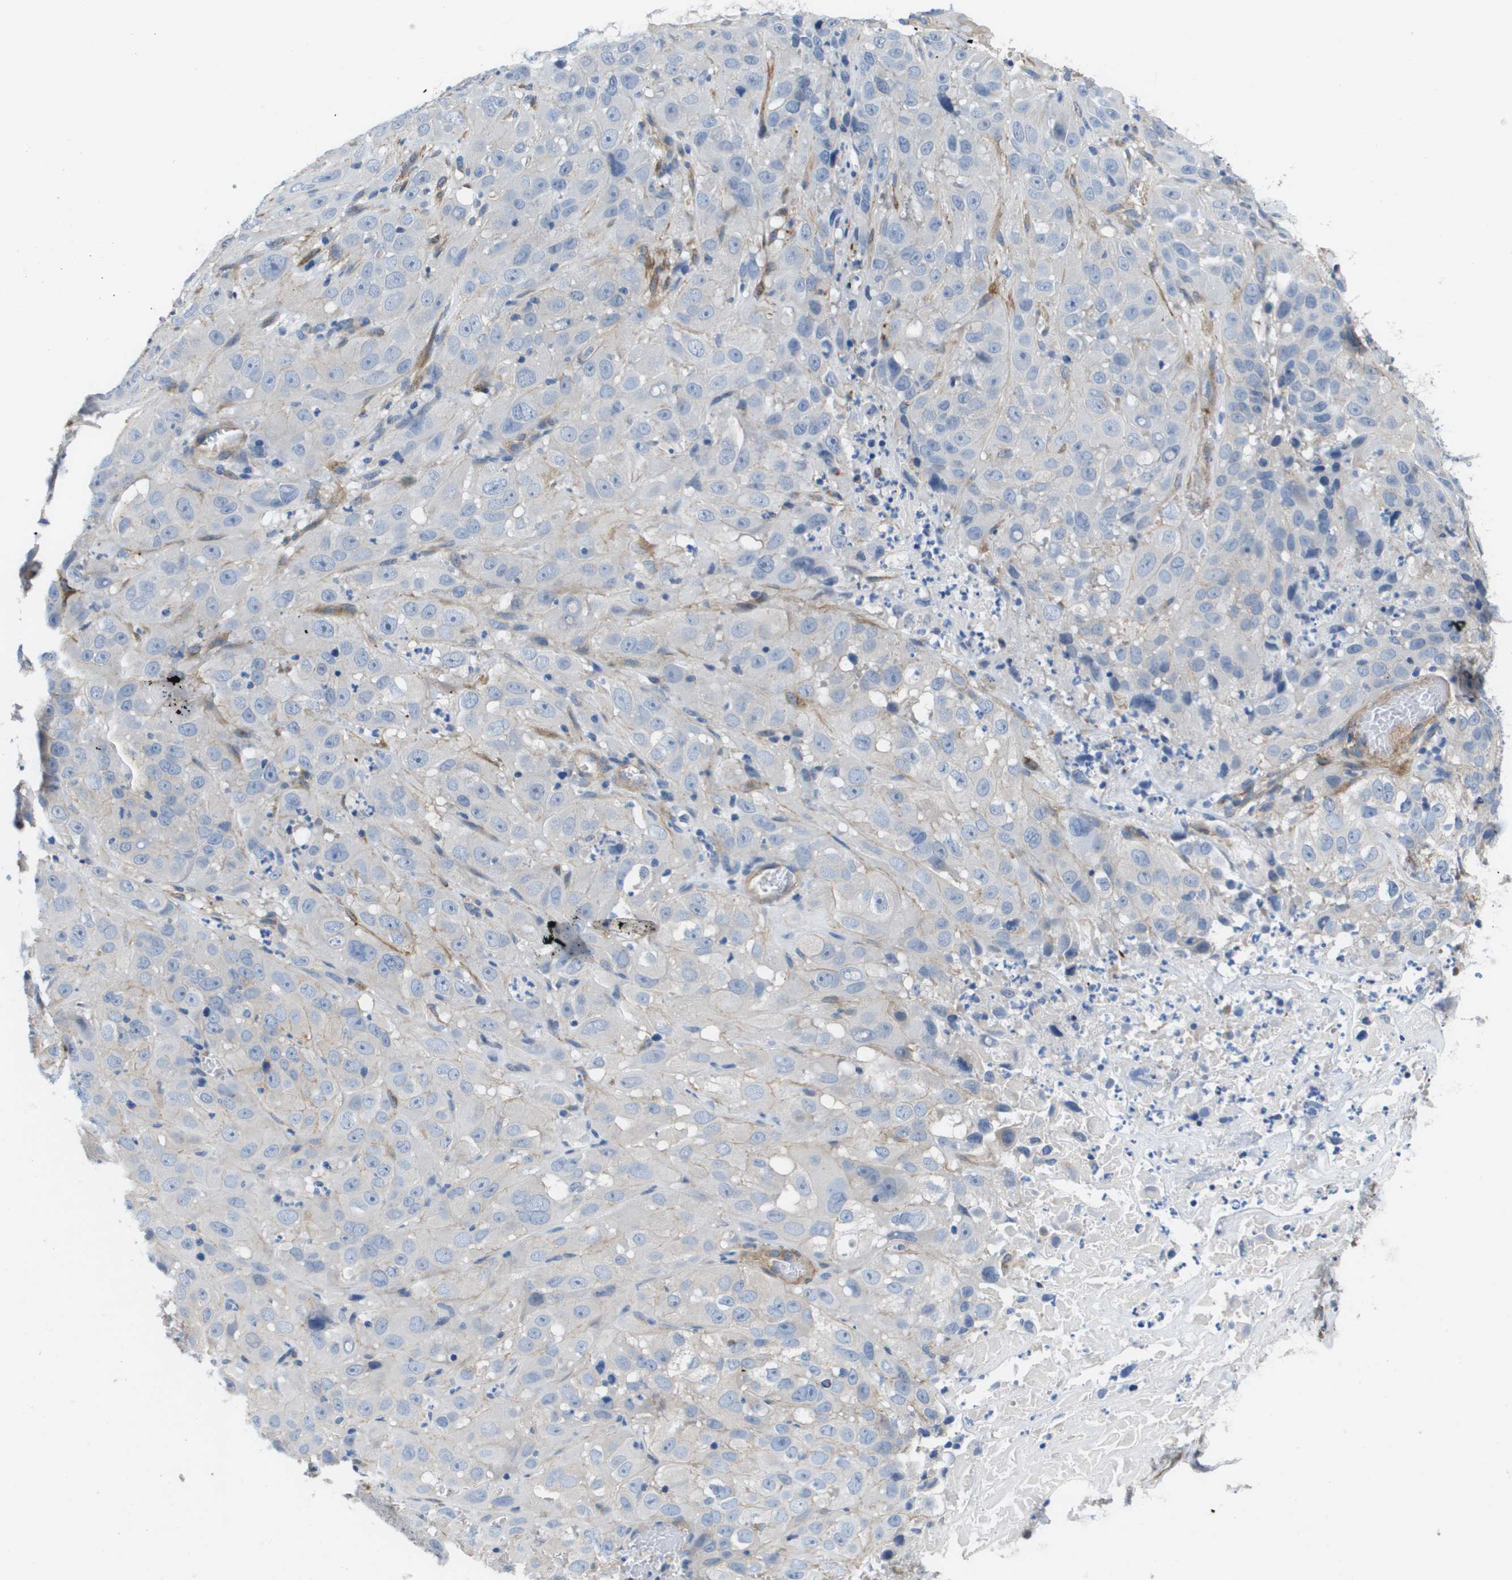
{"staining": {"intensity": "negative", "quantity": "none", "location": "none"}, "tissue": "cervical cancer", "cell_type": "Tumor cells", "image_type": "cancer", "snomed": [{"axis": "morphology", "description": "Squamous cell carcinoma, NOS"}, {"axis": "topography", "description": "Cervix"}], "caption": "Tumor cells are negative for protein expression in human cervical cancer (squamous cell carcinoma).", "gene": "LPP", "patient": {"sex": "female", "age": 32}}